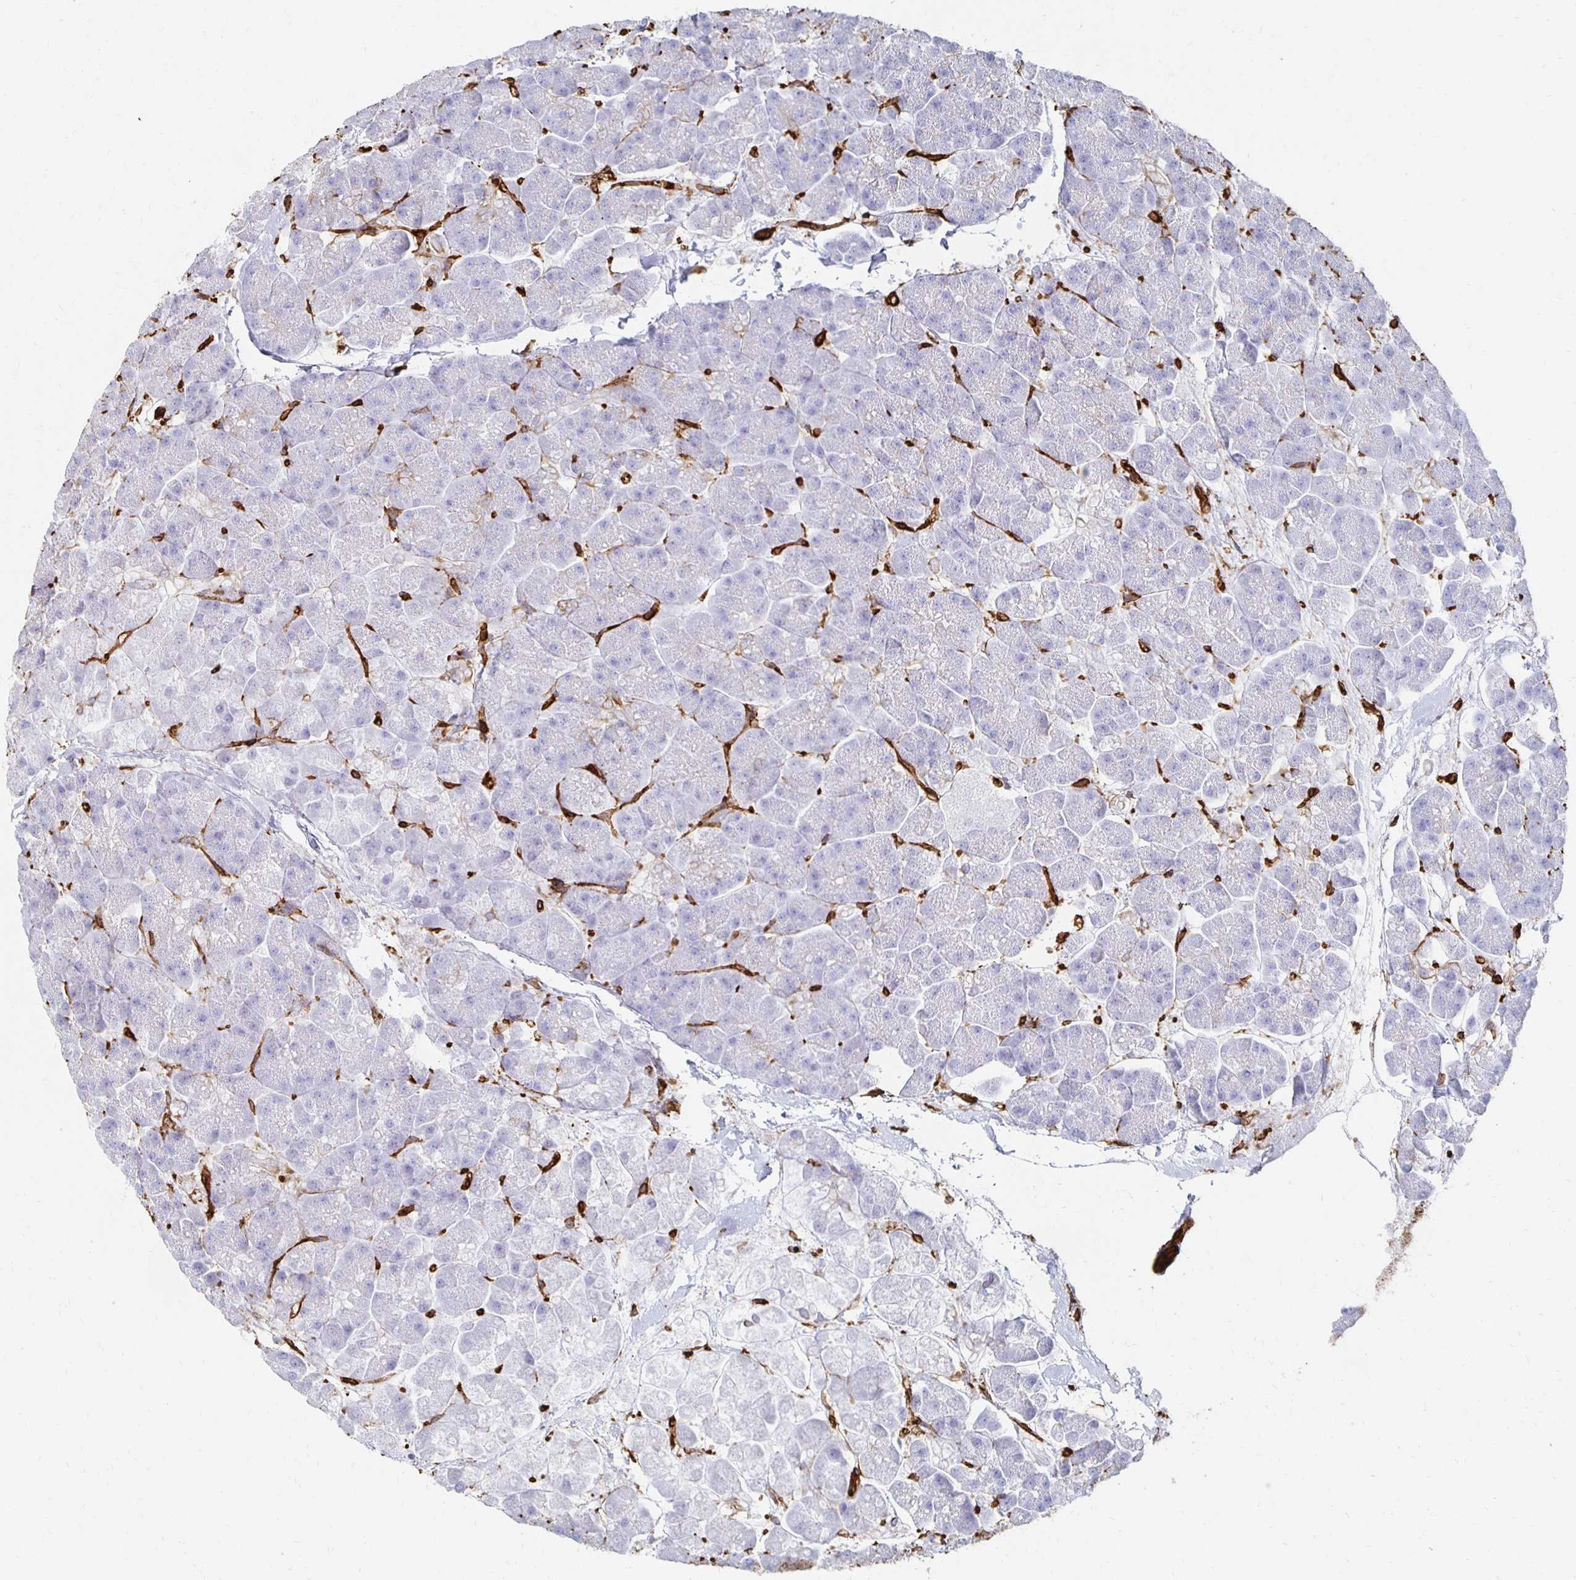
{"staining": {"intensity": "negative", "quantity": "none", "location": "none"}, "tissue": "pancreas", "cell_type": "Exocrine glandular cells", "image_type": "normal", "snomed": [{"axis": "morphology", "description": "Normal tissue, NOS"}, {"axis": "topography", "description": "Pancreas"}, {"axis": "topography", "description": "Peripheral nerve tissue"}], "caption": "This micrograph is of normal pancreas stained with IHC to label a protein in brown with the nuclei are counter-stained blue. There is no expression in exocrine glandular cells.", "gene": "VIPR2", "patient": {"sex": "male", "age": 54}}